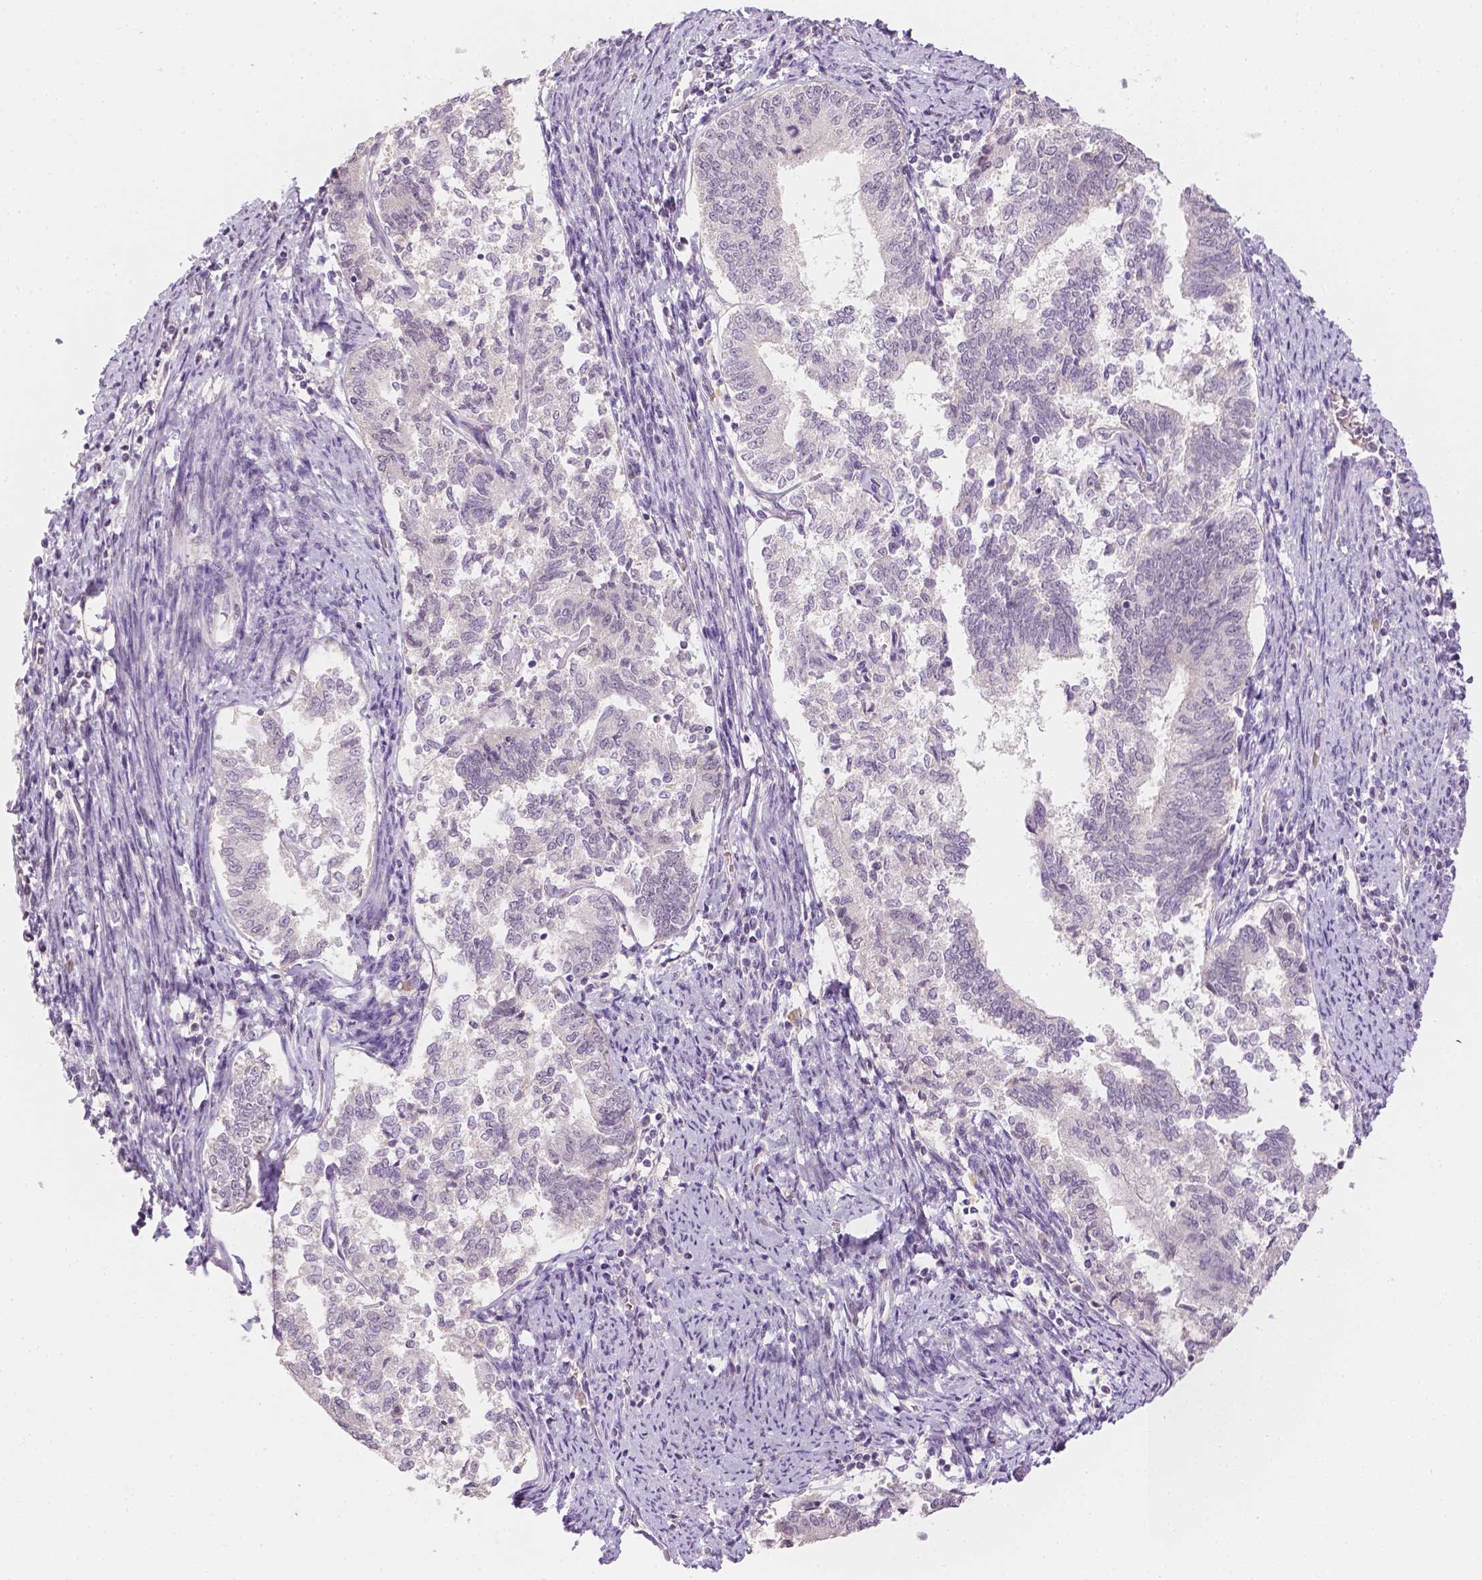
{"staining": {"intensity": "negative", "quantity": "none", "location": "none"}, "tissue": "endometrial cancer", "cell_type": "Tumor cells", "image_type": "cancer", "snomed": [{"axis": "morphology", "description": "Adenocarcinoma, NOS"}, {"axis": "topography", "description": "Endometrium"}], "caption": "Micrograph shows no protein staining in tumor cells of adenocarcinoma (endometrial) tissue. (Brightfield microscopy of DAB (3,3'-diaminobenzidine) IHC at high magnification).", "gene": "ZNF280B", "patient": {"sex": "female", "age": 65}}